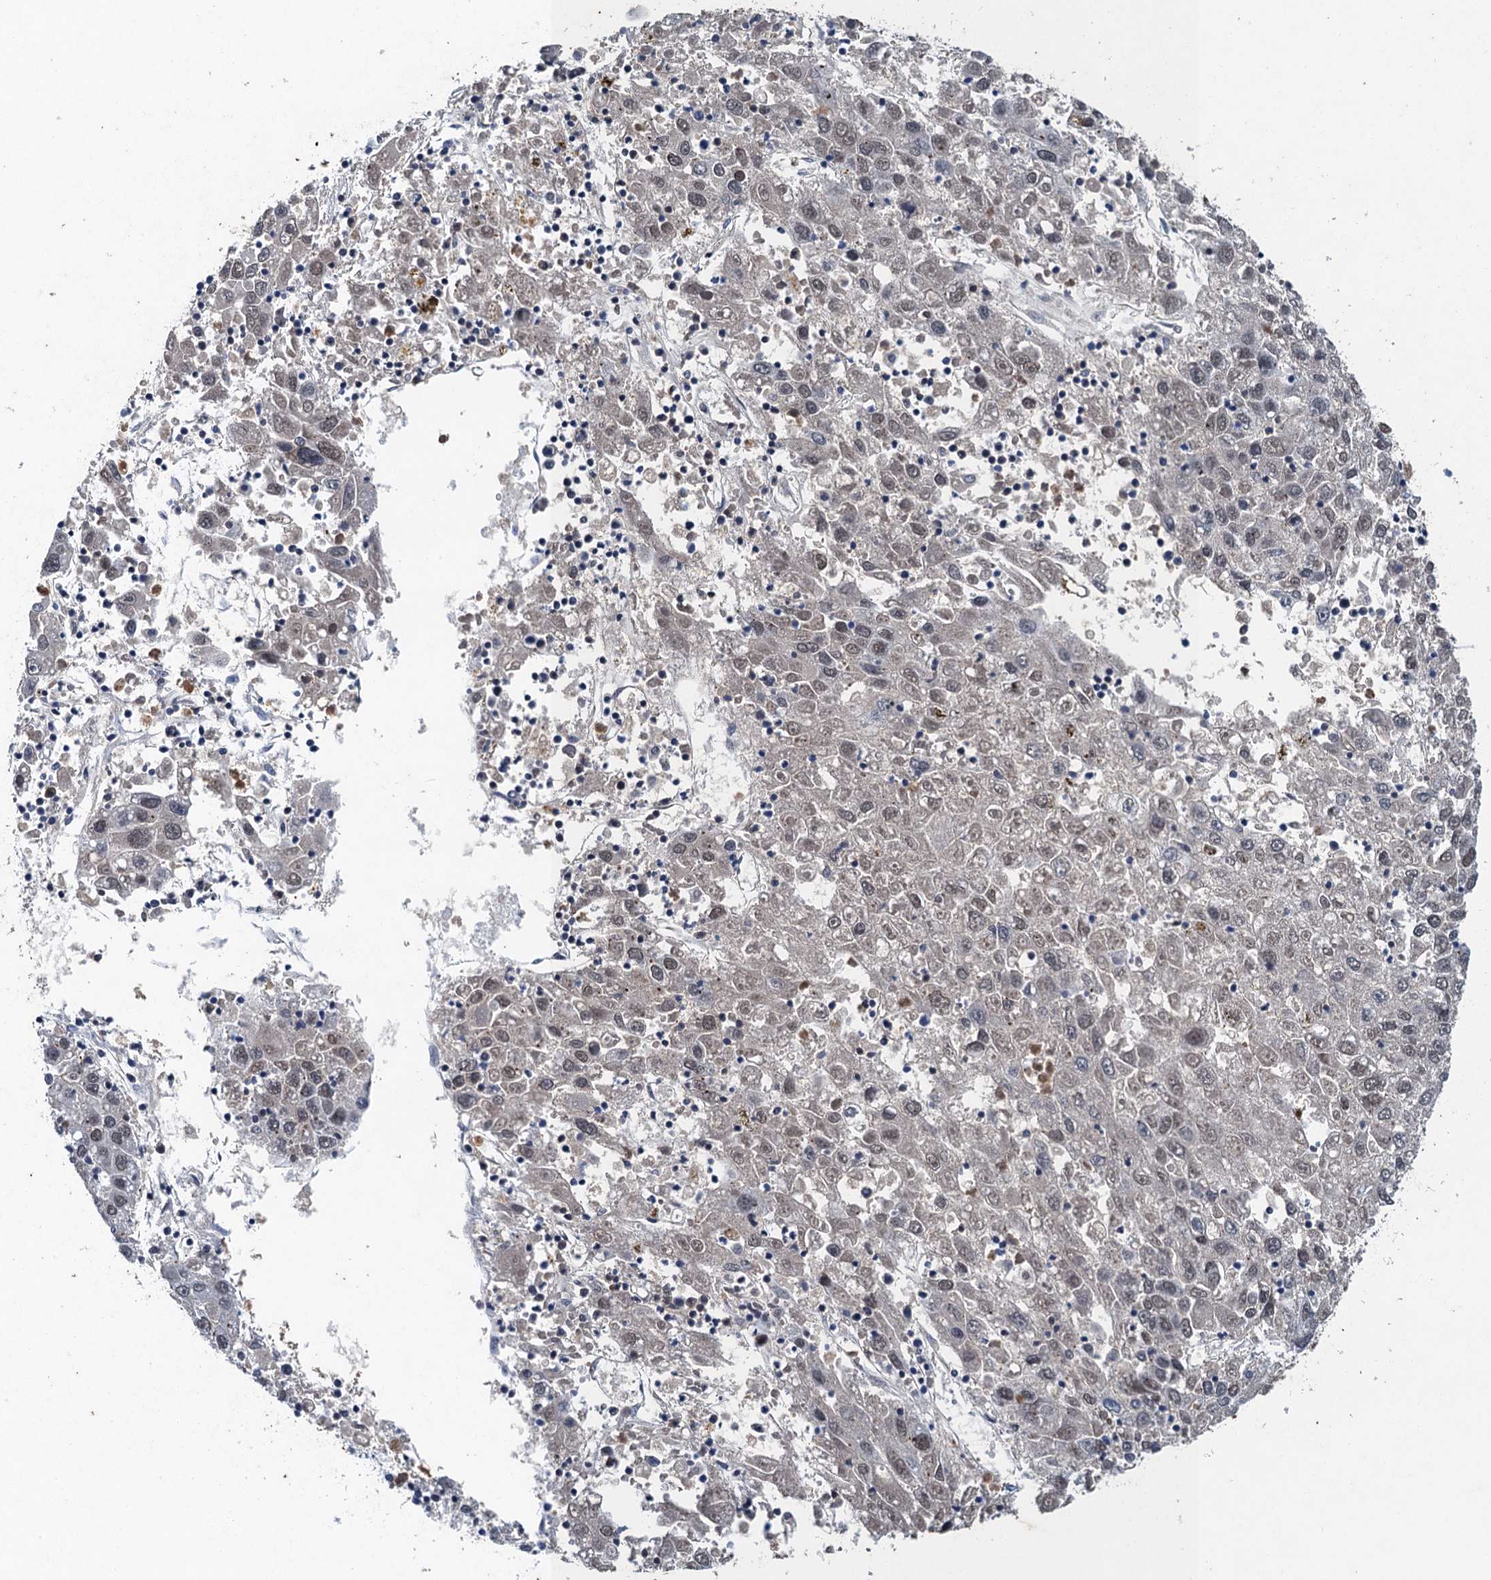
{"staining": {"intensity": "weak", "quantity": "<25%", "location": "nuclear"}, "tissue": "liver cancer", "cell_type": "Tumor cells", "image_type": "cancer", "snomed": [{"axis": "morphology", "description": "Carcinoma, Hepatocellular, NOS"}, {"axis": "topography", "description": "Liver"}], "caption": "Human liver cancer stained for a protein using immunohistochemistry (IHC) shows no staining in tumor cells.", "gene": "CSTF3", "patient": {"sex": "male", "age": 49}}